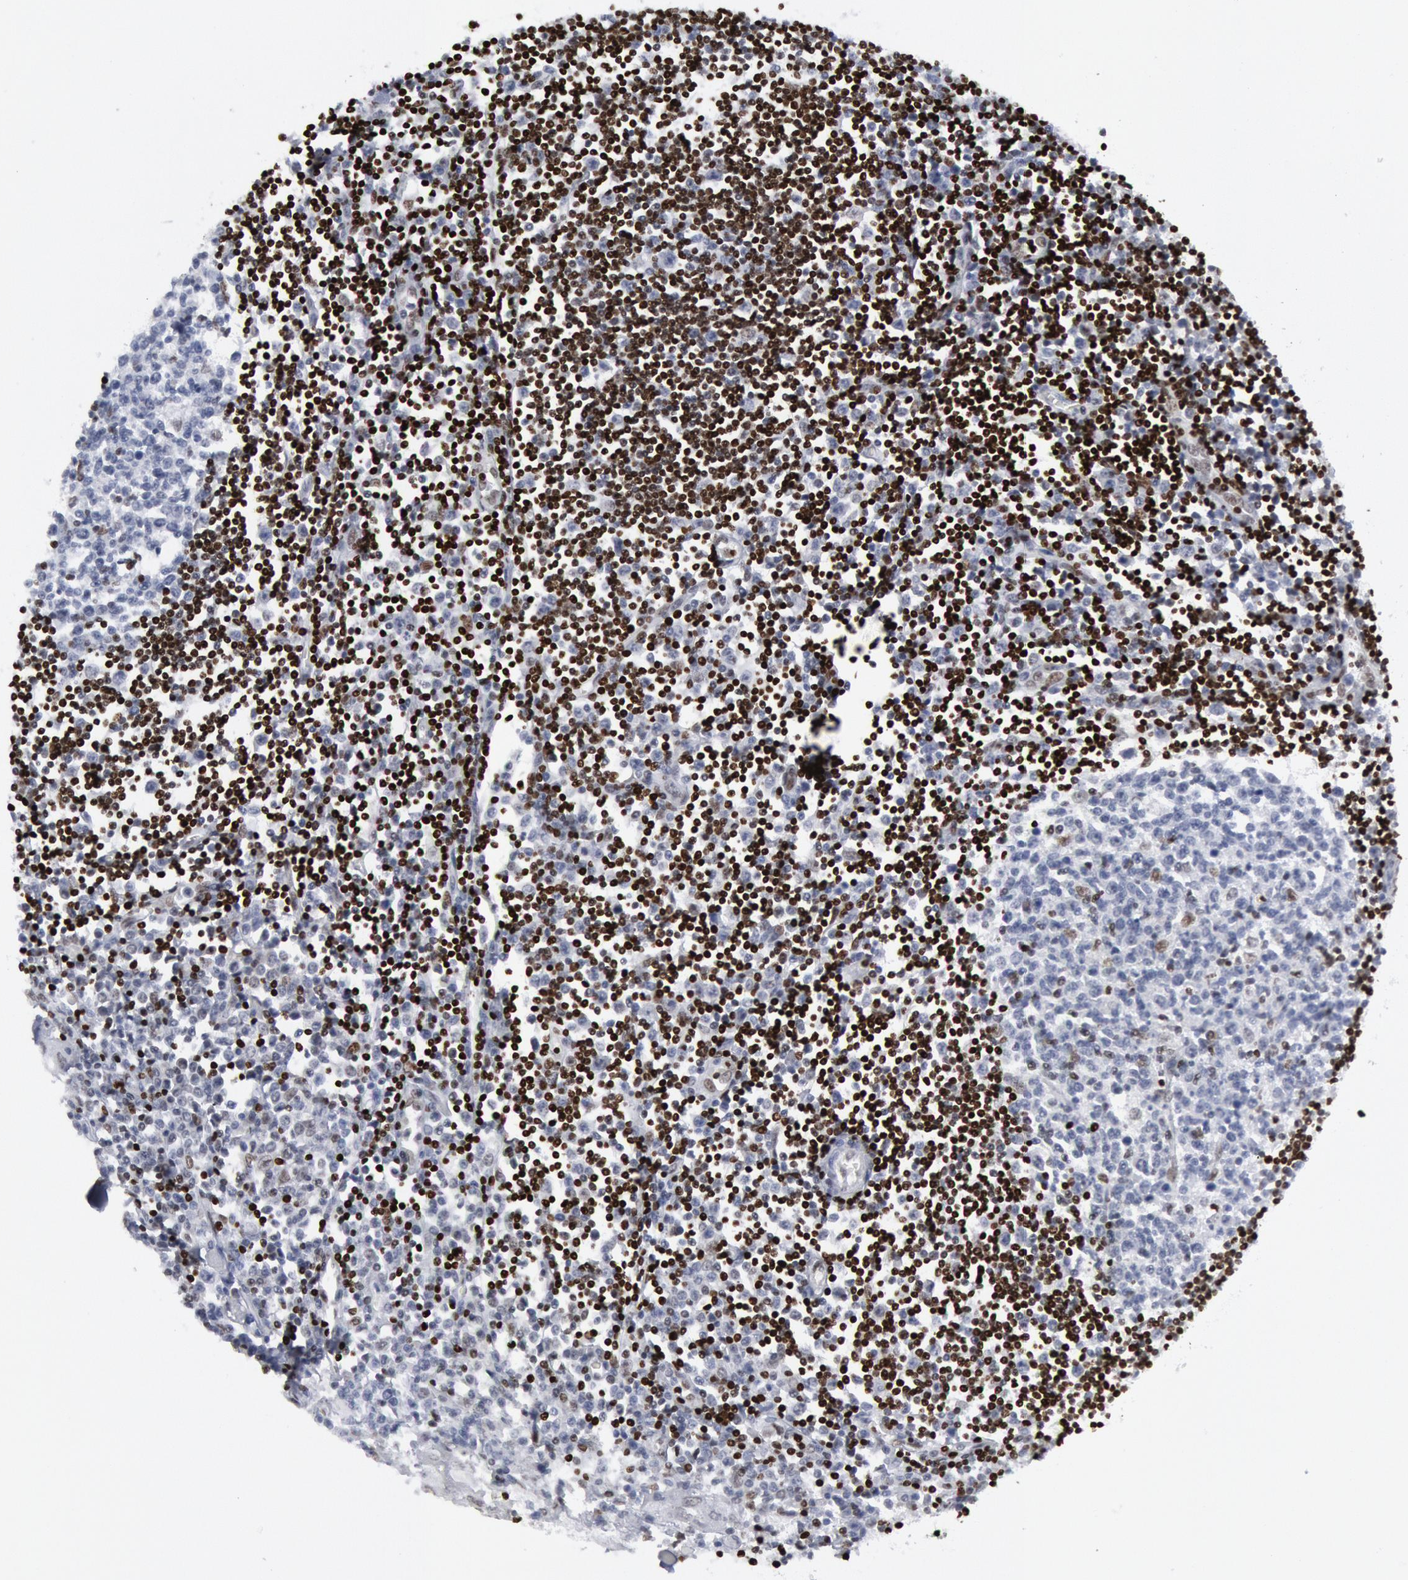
{"staining": {"intensity": "negative", "quantity": "none", "location": "none"}, "tissue": "head and neck cancer", "cell_type": "Tumor cells", "image_type": "cancer", "snomed": [{"axis": "morphology", "description": "Squamous cell carcinoma, NOS"}, {"axis": "topography", "description": "Head-Neck"}], "caption": "This is an IHC micrograph of human head and neck cancer. There is no positivity in tumor cells.", "gene": "MECP2", "patient": {"sex": "male", "age": 64}}